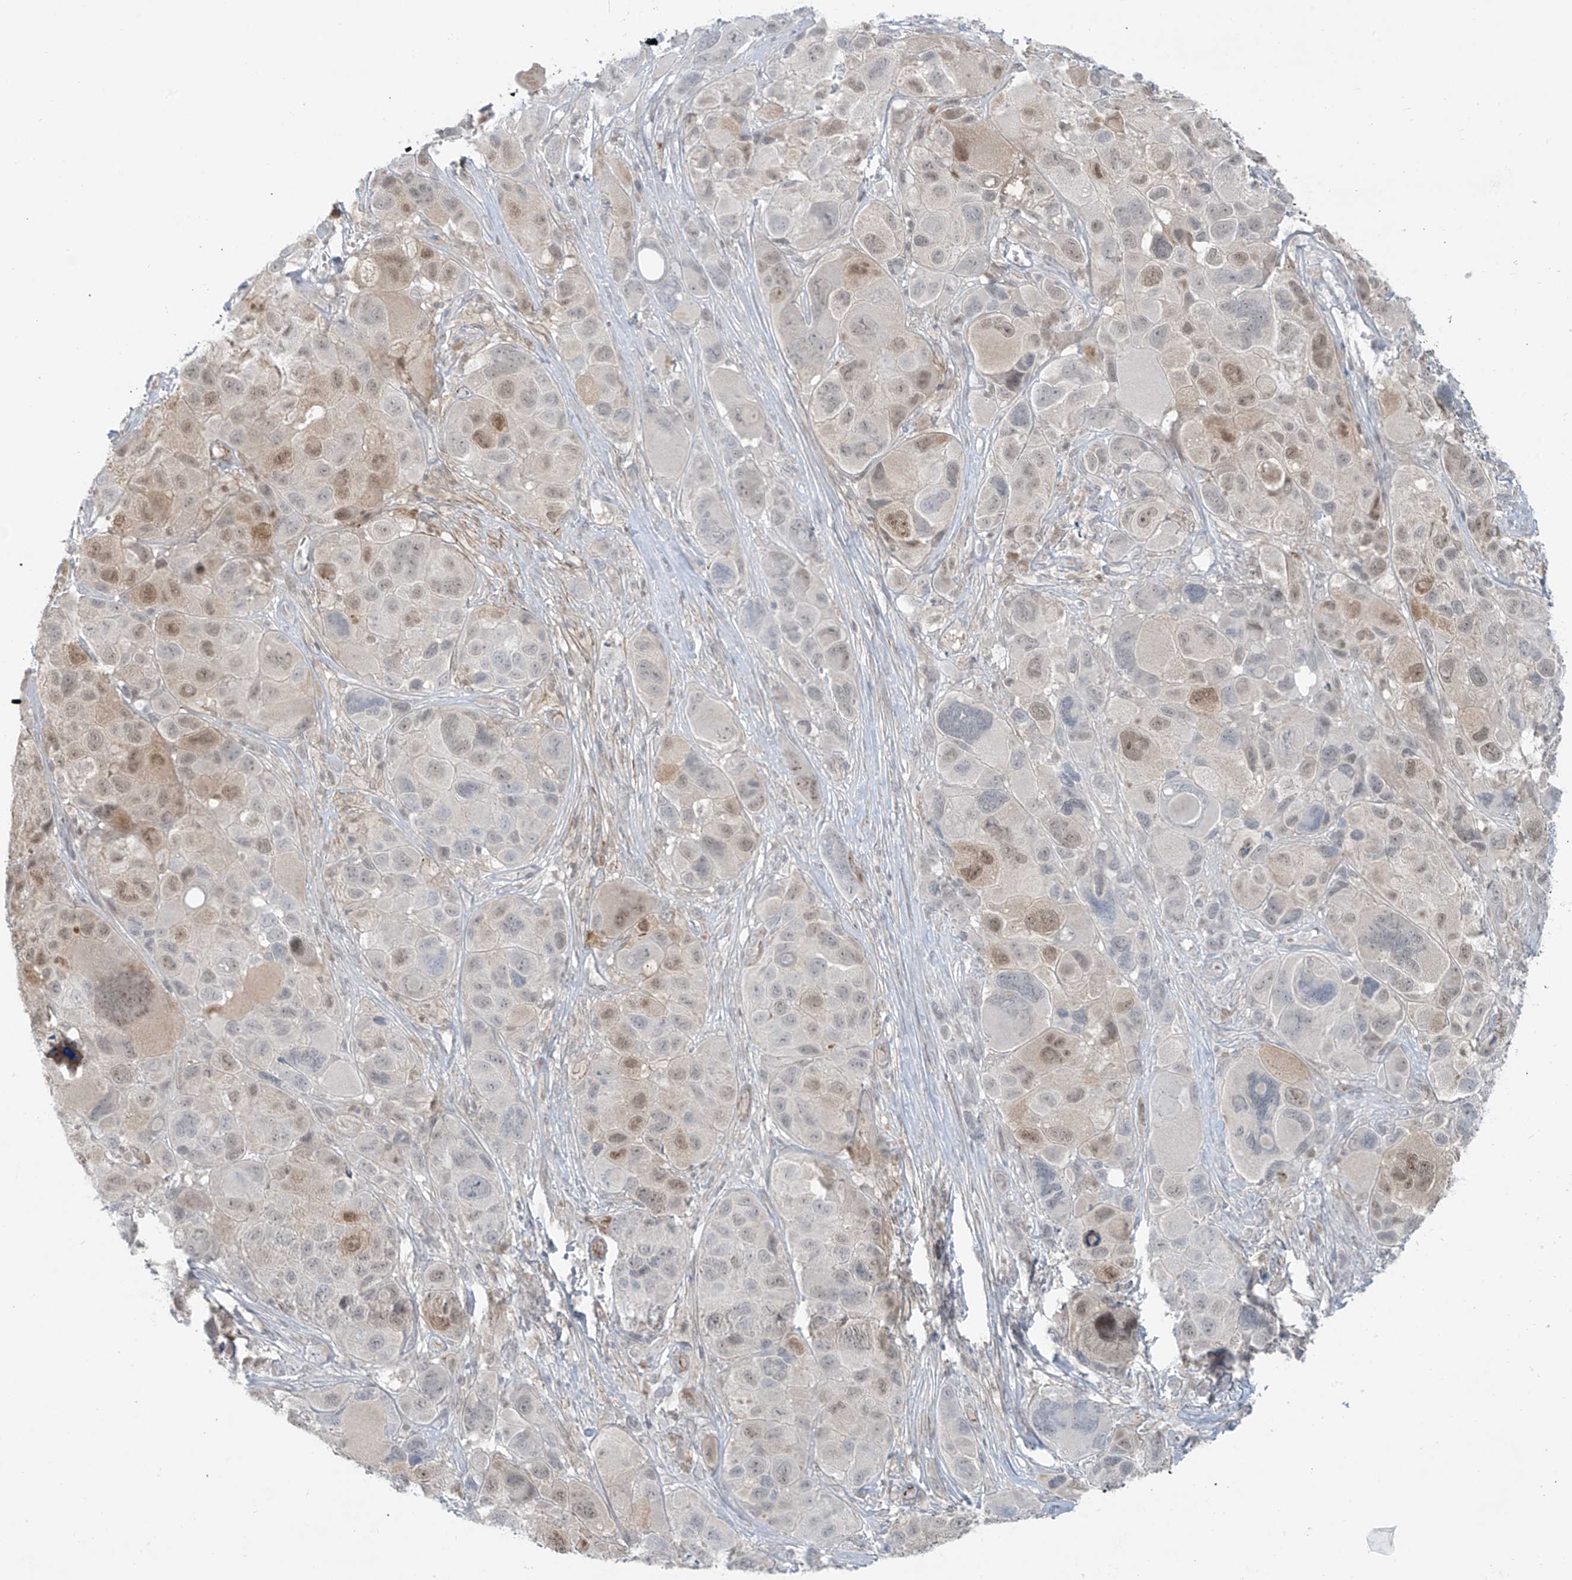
{"staining": {"intensity": "weak", "quantity": "<25%", "location": "nuclear"}, "tissue": "melanoma", "cell_type": "Tumor cells", "image_type": "cancer", "snomed": [{"axis": "morphology", "description": "Malignant melanoma, NOS"}, {"axis": "topography", "description": "Skin of trunk"}], "caption": "Human malignant melanoma stained for a protein using IHC reveals no staining in tumor cells.", "gene": "RASGEF1A", "patient": {"sex": "male", "age": 71}}